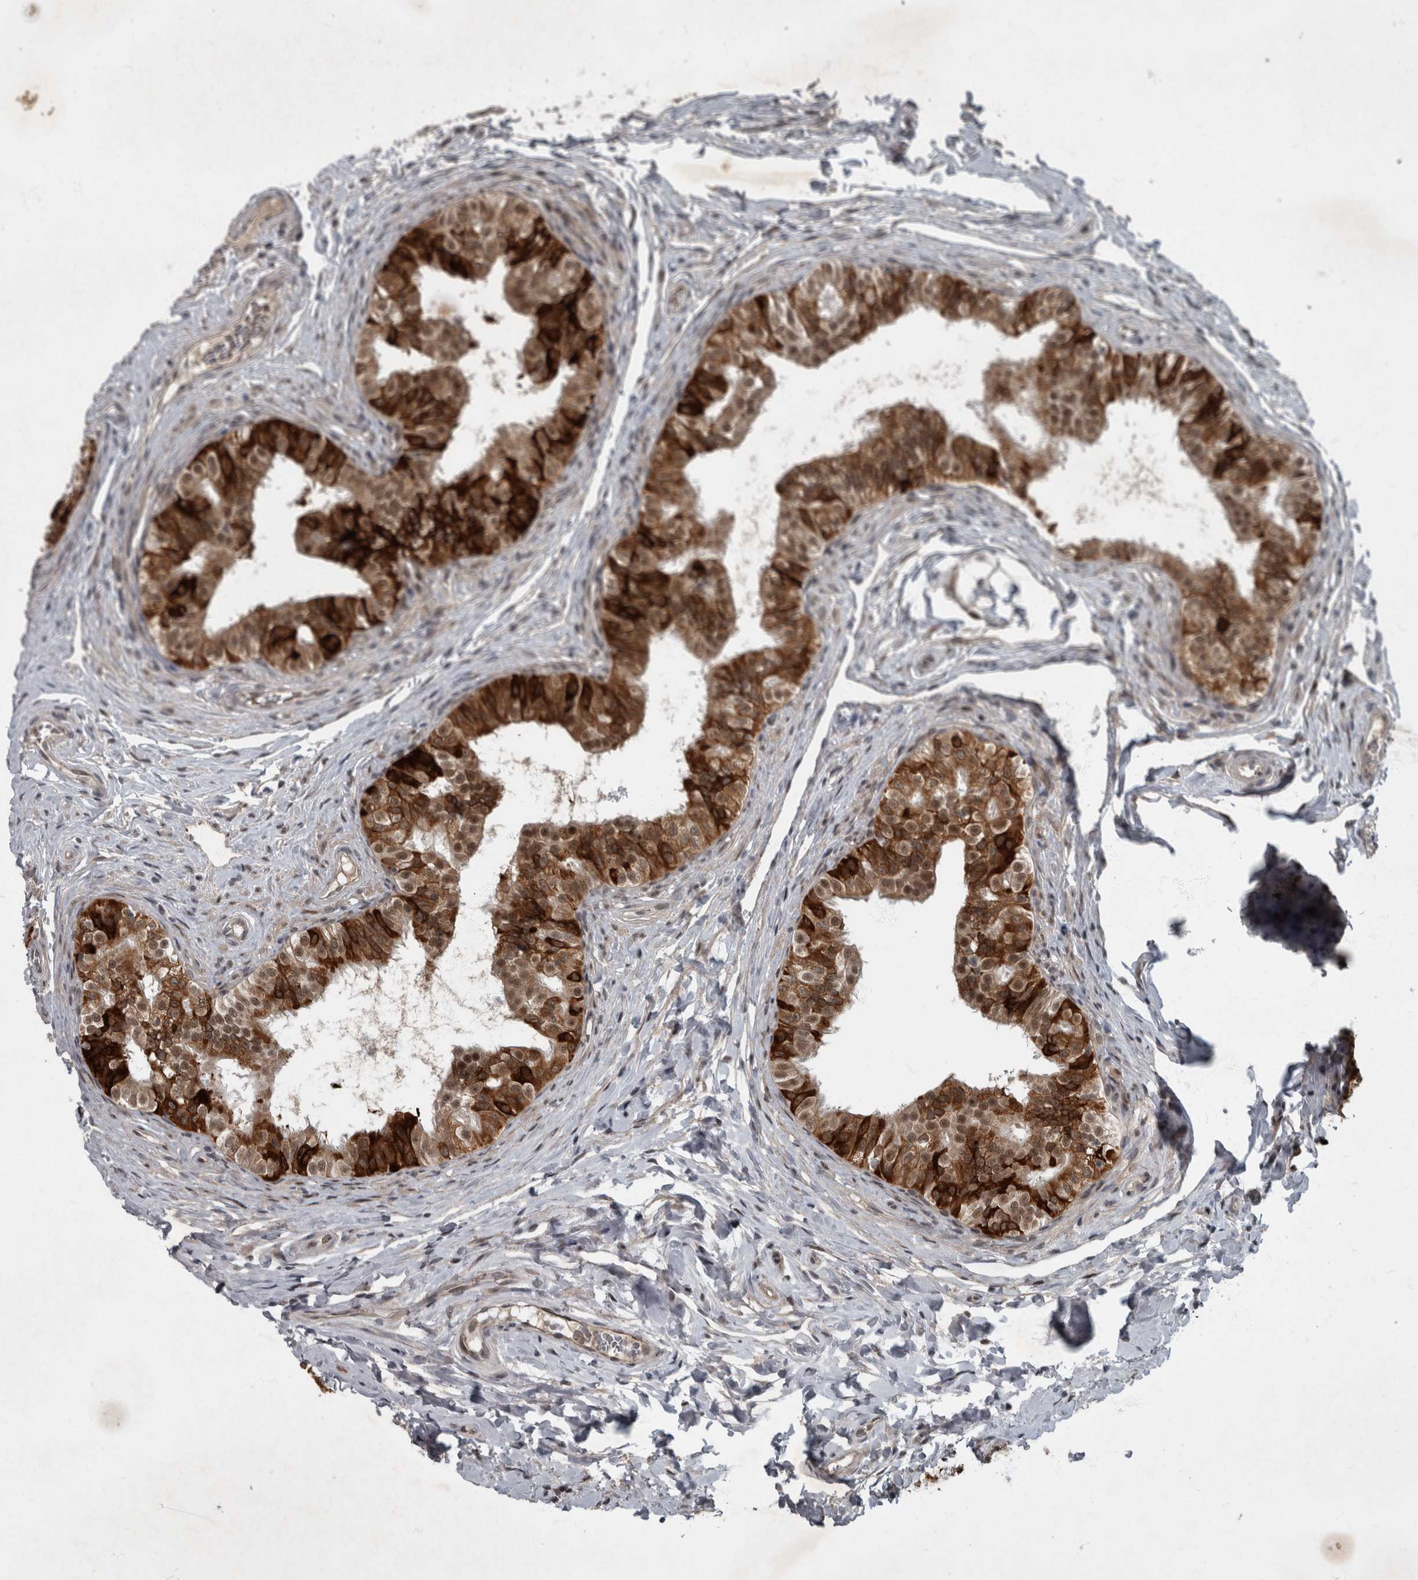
{"staining": {"intensity": "strong", "quantity": ">75%", "location": "cytoplasmic/membranous,nuclear"}, "tissue": "epididymis", "cell_type": "Glandular cells", "image_type": "normal", "snomed": [{"axis": "morphology", "description": "Normal tissue, NOS"}, {"axis": "topography", "description": "Epididymis"}], "caption": "This image shows normal epididymis stained with immunohistochemistry (IHC) to label a protein in brown. The cytoplasmic/membranous,nuclear of glandular cells show strong positivity for the protein. Nuclei are counter-stained blue.", "gene": "WDR33", "patient": {"sex": "male", "age": 49}}